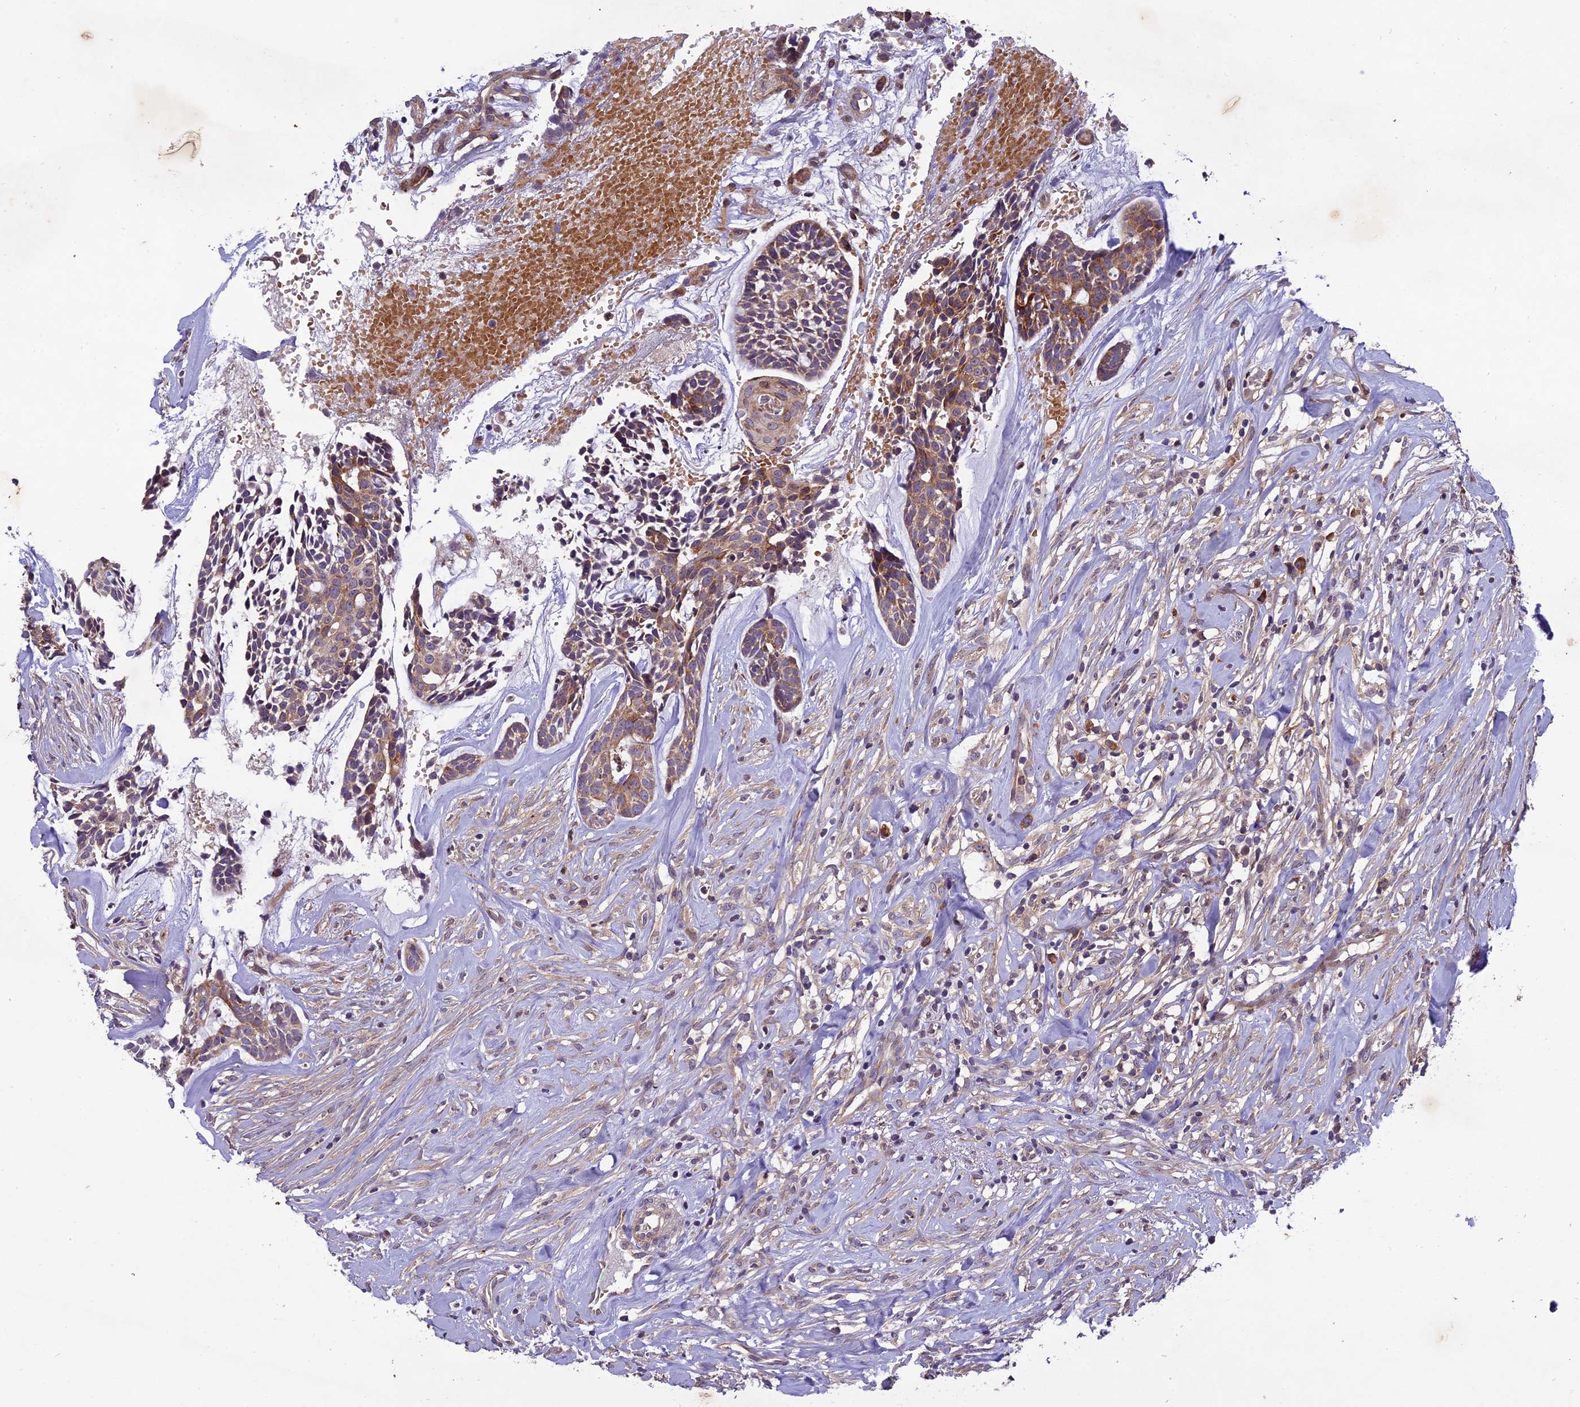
{"staining": {"intensity": "moderate", "quantity": ">75%", "location": "cytoplasmic/membranous"}, "tissue": "head and neck cancer", "cell_type": "Tumor cells", "image_type": "cancer", "snomed": [{"axis": "morphology", "description": "Normal tissue, NOS"}, {"axis": "morphology", "description": "Adenocarcinoma, NOS"}, {"axis": "topography", "description": "Subcutis"}, {"axis": "topography", "description": "Nasopharynx"}, {"axis": "topography", "description": "Head-Neck"}], "caption": "A high-resolution micrograph shows immunohistochemistry (IHC) staining of head and neck cancer, which displays moderate cytoplasmic/membranous positivity in approximately >75% of tumor cells.", "gene": "CENPL", "patient": {"sex": "female", "age": 73}}